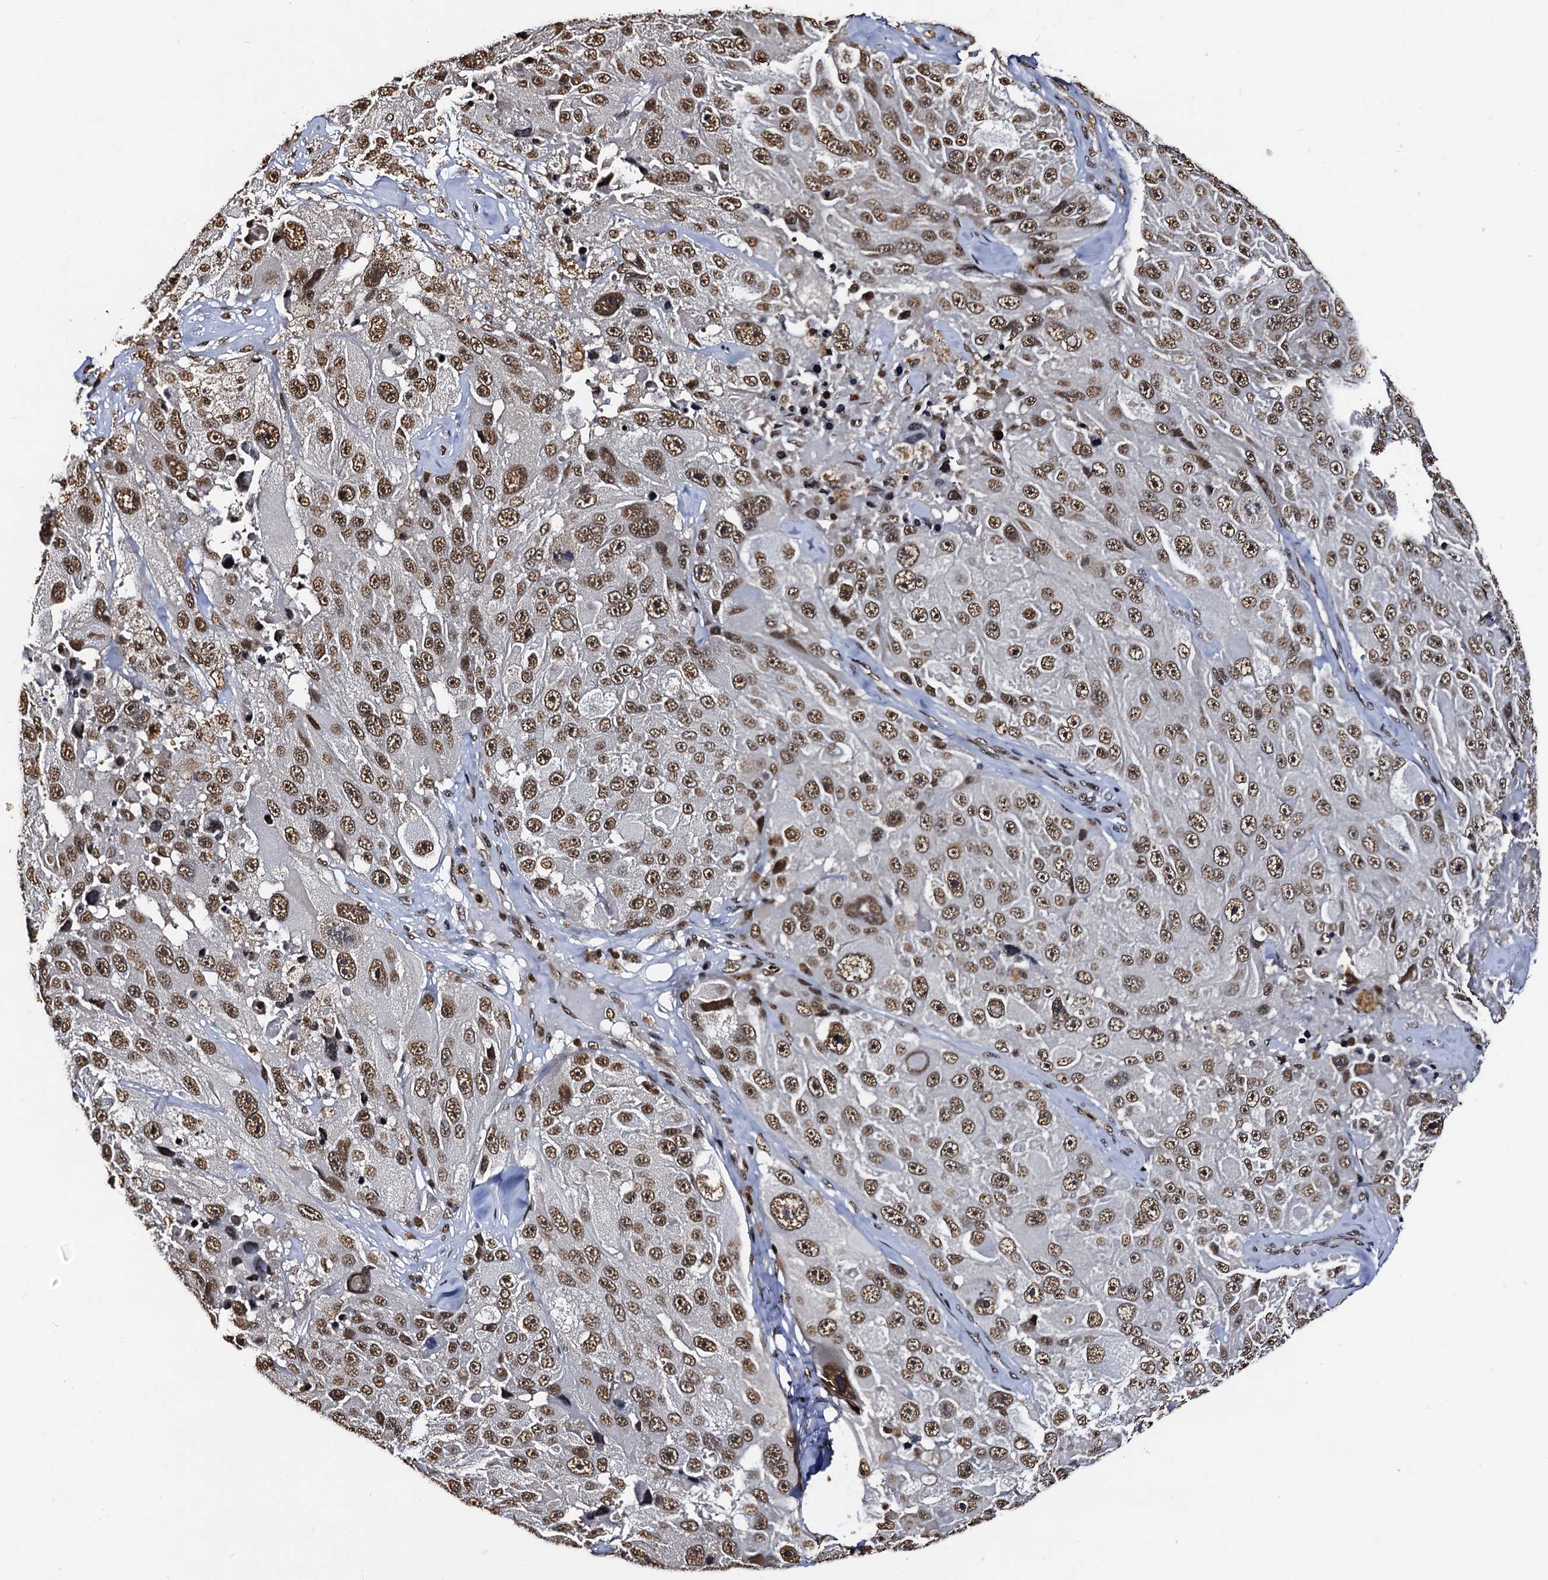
{"staining": {"intensity": "strong", "quantity": ">75%", "location": "nuclear"}, "tissue": "melanoma", "cell_type": "Tumor cells", "image_type": "cancer", "snomed": [{"axis": "morphology", "description": "Malignant melanoma, Metastatic site"}, {"axis": "topography", "description": "Lymph node"}], "caption": "A brown stain labels strong nuclear positivity of a protein in human malignant melanoma (metastatic site) tumor cells.", "gene": "SNRPD2", "patient": {"sex": "male", "age": 62}}